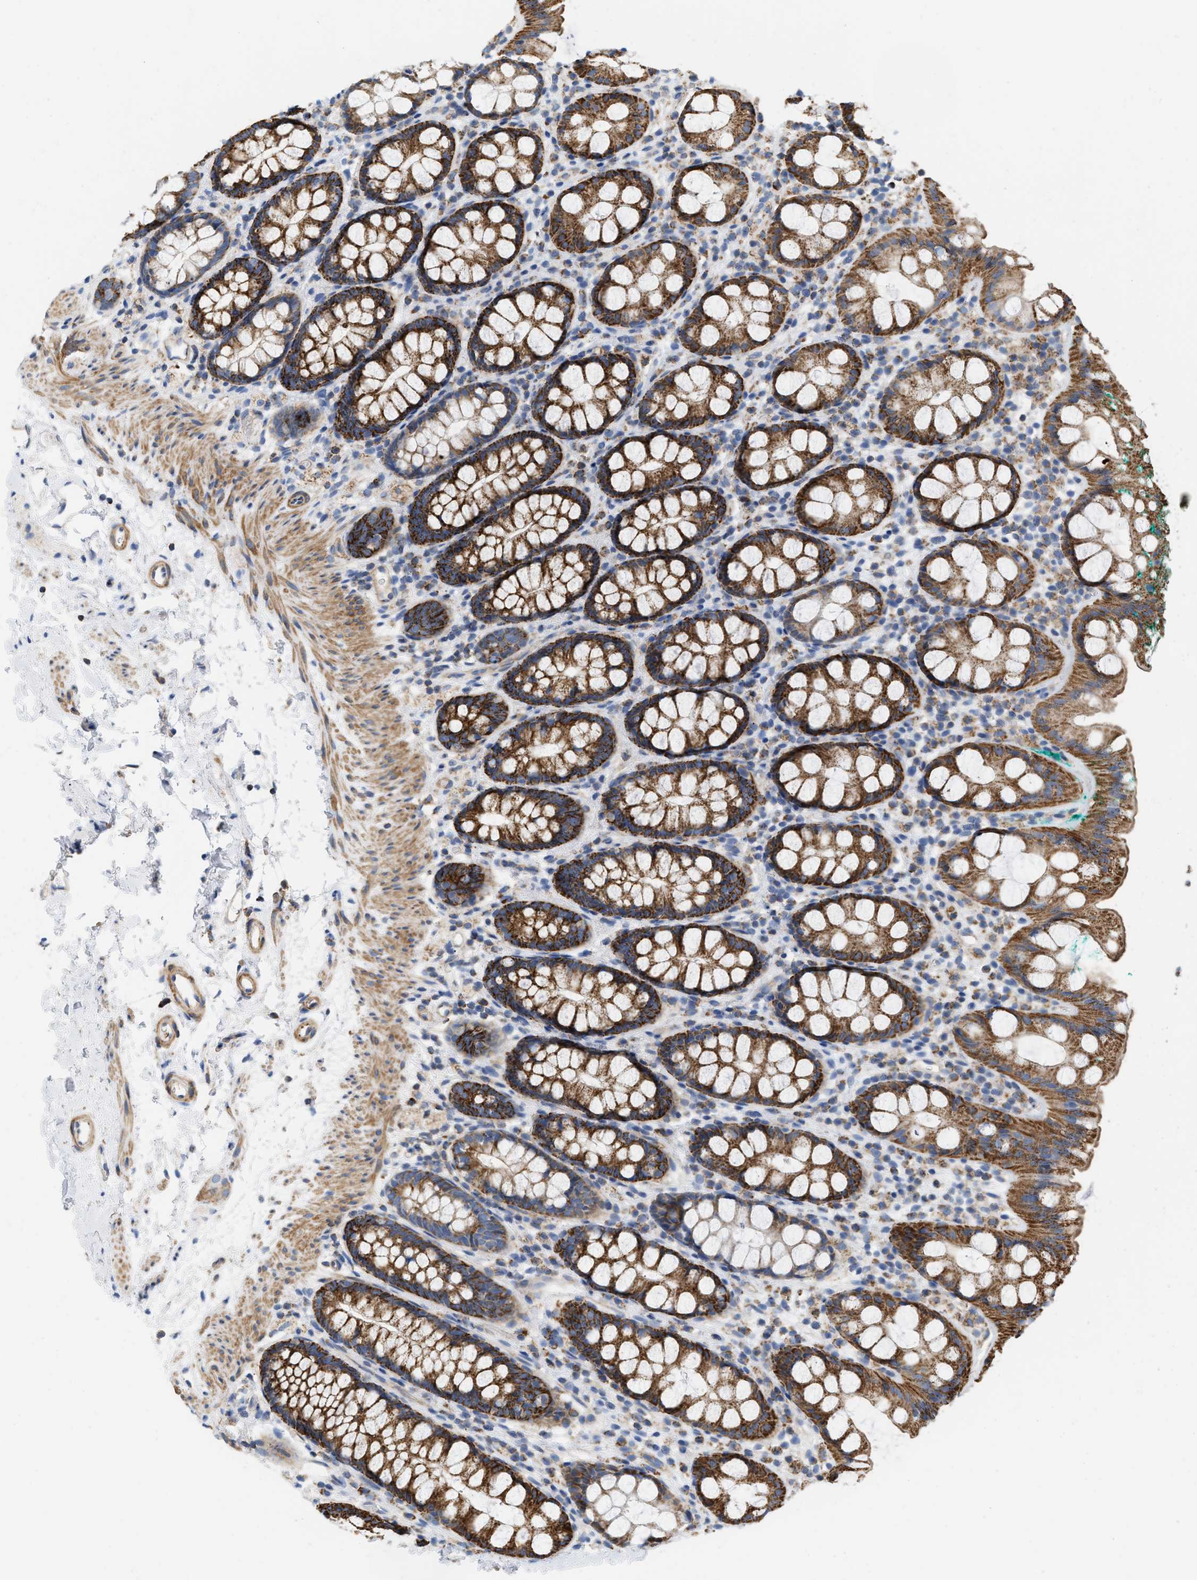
{"staining": {"intensity": "strong", "quantity": ">75%", "location": "cytoplasmic/membranous"}, "tissue": "rectum", "cell_type": "Glandular cells", "image_type": "normal", "snomed": [{"axis": "morphology", "description": "Normal tissue, NOS"}, {"axis": "topography", "description": "Rectum"}], "caption": "DAB (3,3'-diaminobenzidine) immunohistochemical staining of unremarkable human rectum demonstrates strong cytoplasmic/membranous protein expression in about >75% of glandular cells. The protein is stained brown, and the nuclei are stained in blue (DAB (3,3'-diaminobenzidine) IHC with brightfield microscopy, high magnification).", "gene": "GRB10", "patient": {"sex": "female", "age": 65}}